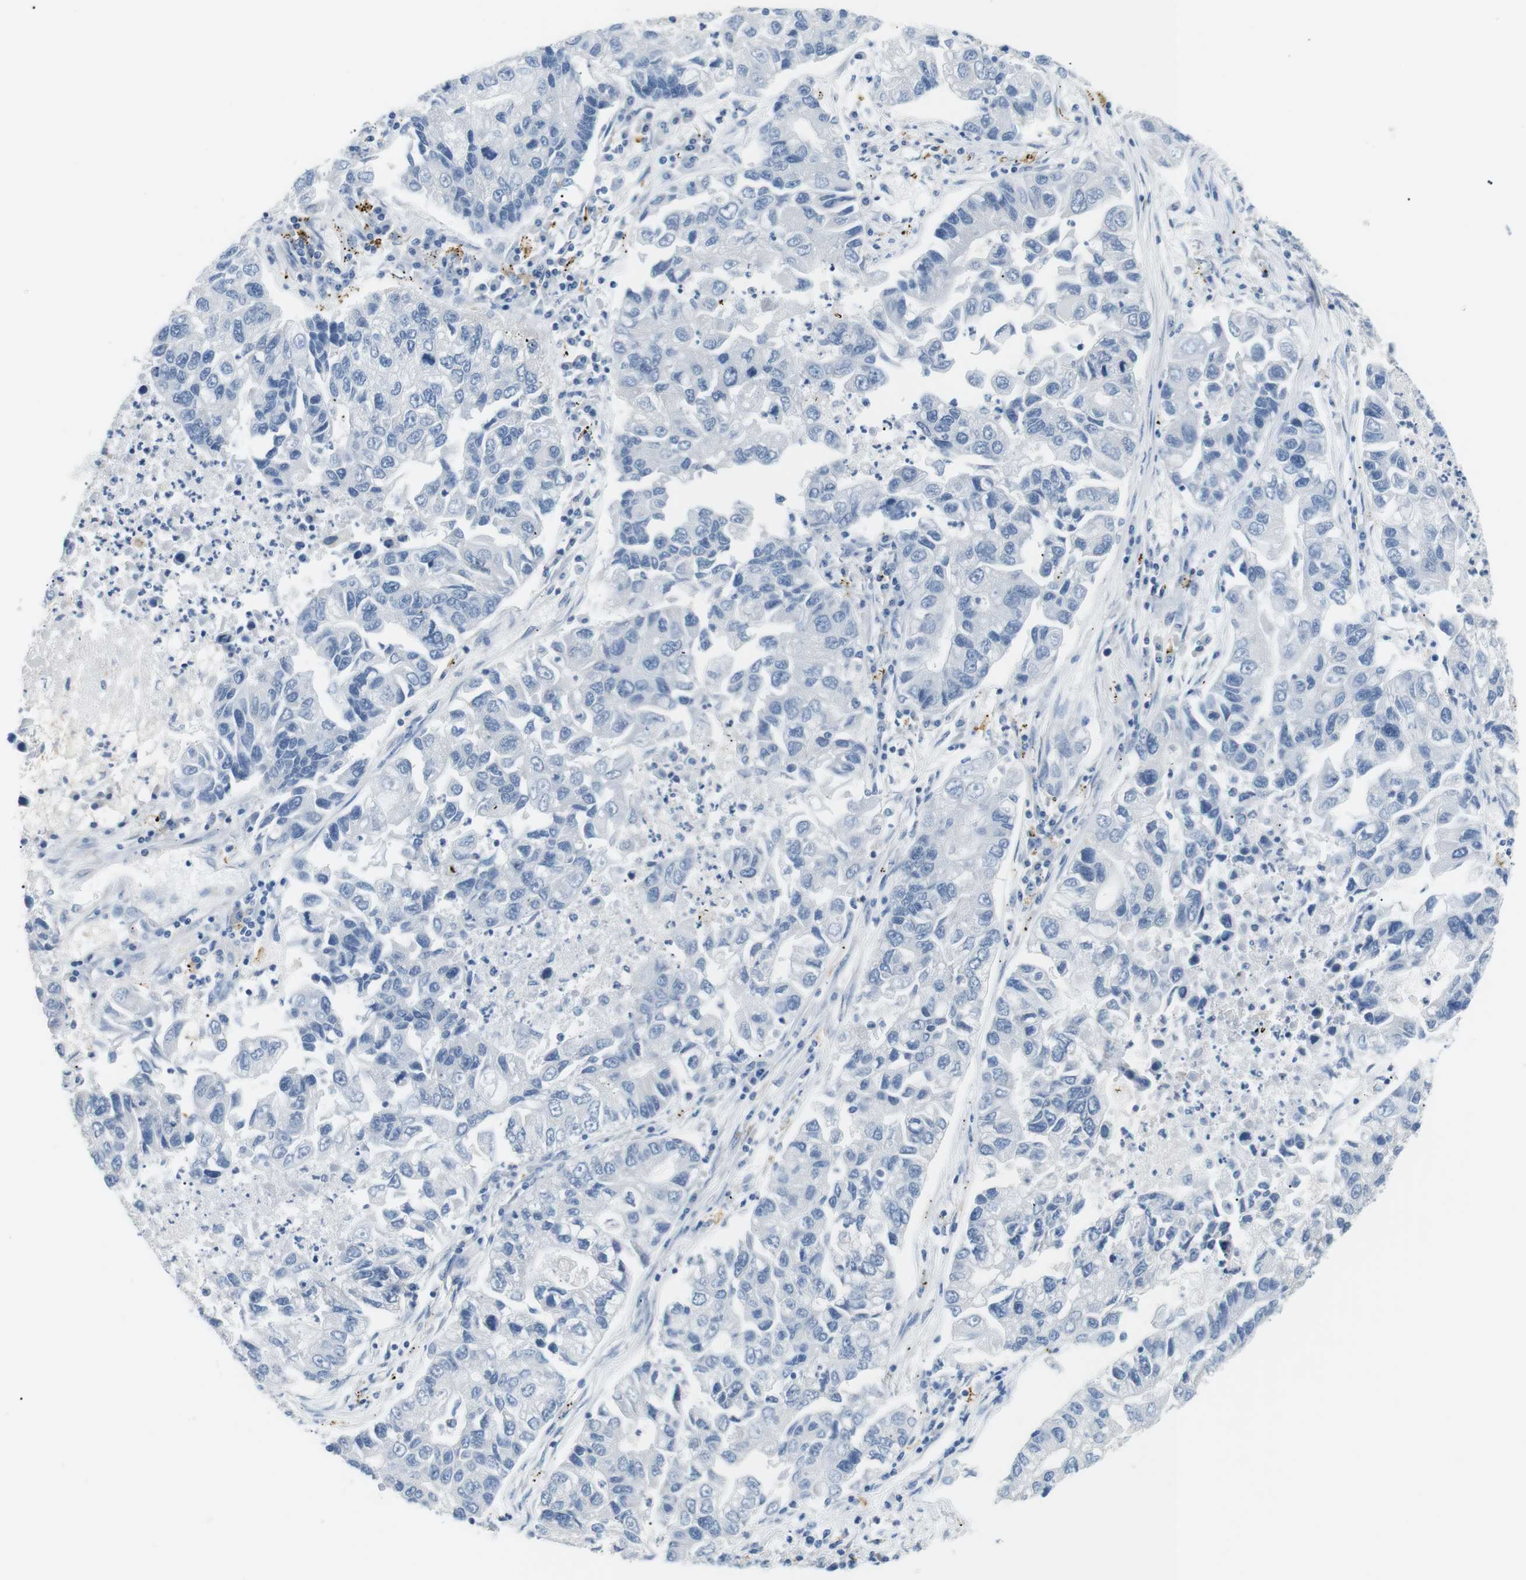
{"staining": {"intensity": "negative", "quantity": "none", "location": "none"}, "tissue": "lung cancer", "cell_type": "Tumor cells", "image_type": "cancer", "snomed": [{"axis": "morphology", "description": "Adenocarcinoma, NOS"}, {"axis": "topography", "description": "Lung"}], "caption": "High magnification brightfield microscopy of adenocarcinoma (lung) stained with DAB (brown) and counterstained with hematoxylin (blue): tumor cells show no significant staining.", "gene": "FCGRT", "patient": {"sex": "female", "age": 51}}